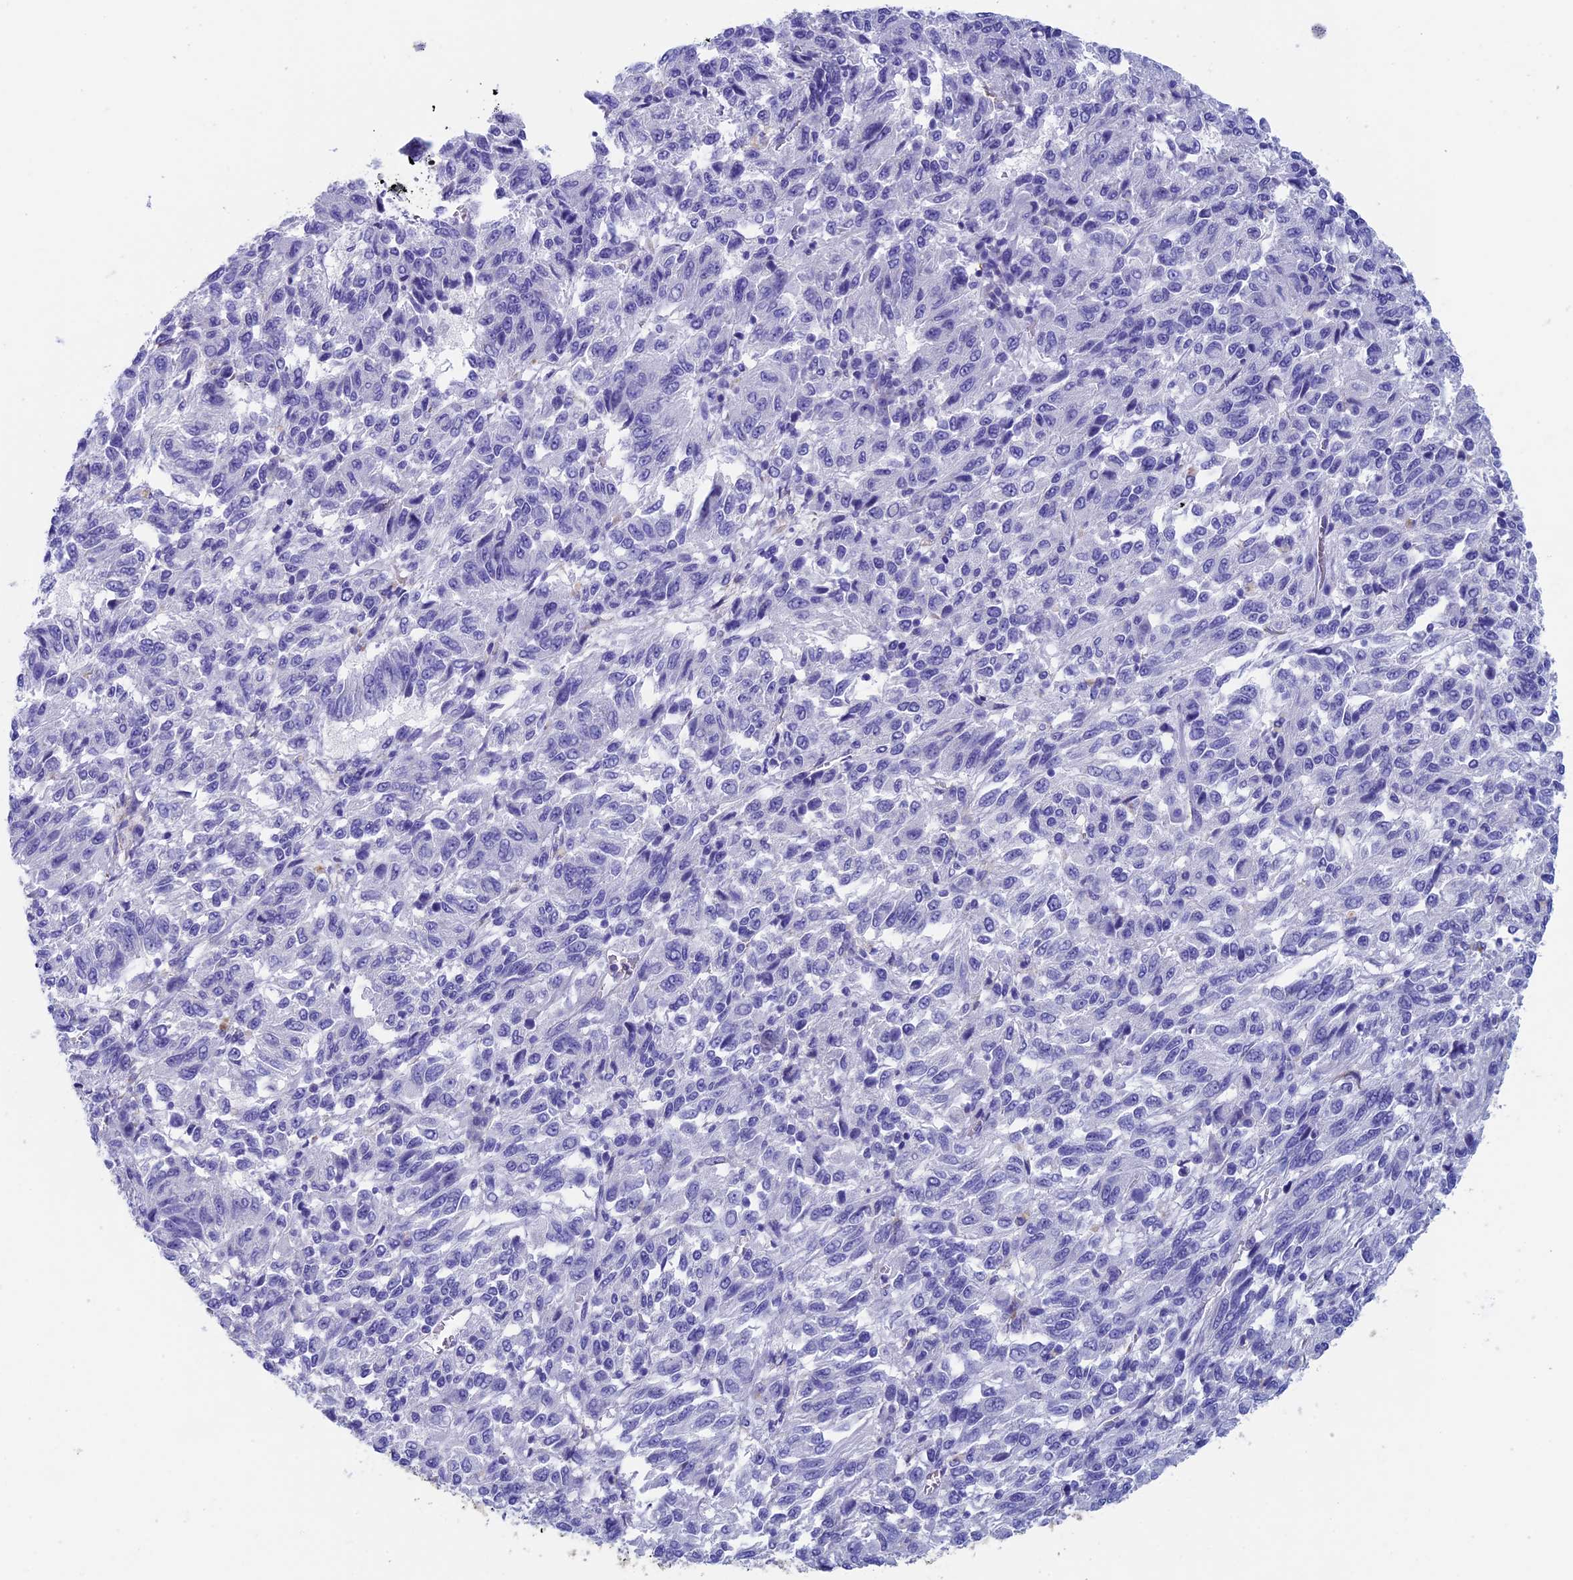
{"staining": {"intensity": "negative", "quantity": "none", "location": "none"}, "tissue": "melanoma", "cell_type": "Tumor cells", "image_type": "cancer", "snomed": [{"axis": "morphology", "description": "Malignant melanoma, Metastatic site"}, {"axis": "topography", "description": "Lung"}], "caption": "Tumor cells show no significant expression in melanoma.", "gene": "ADH7", "patient": {"sex": "male", "age": 64}}